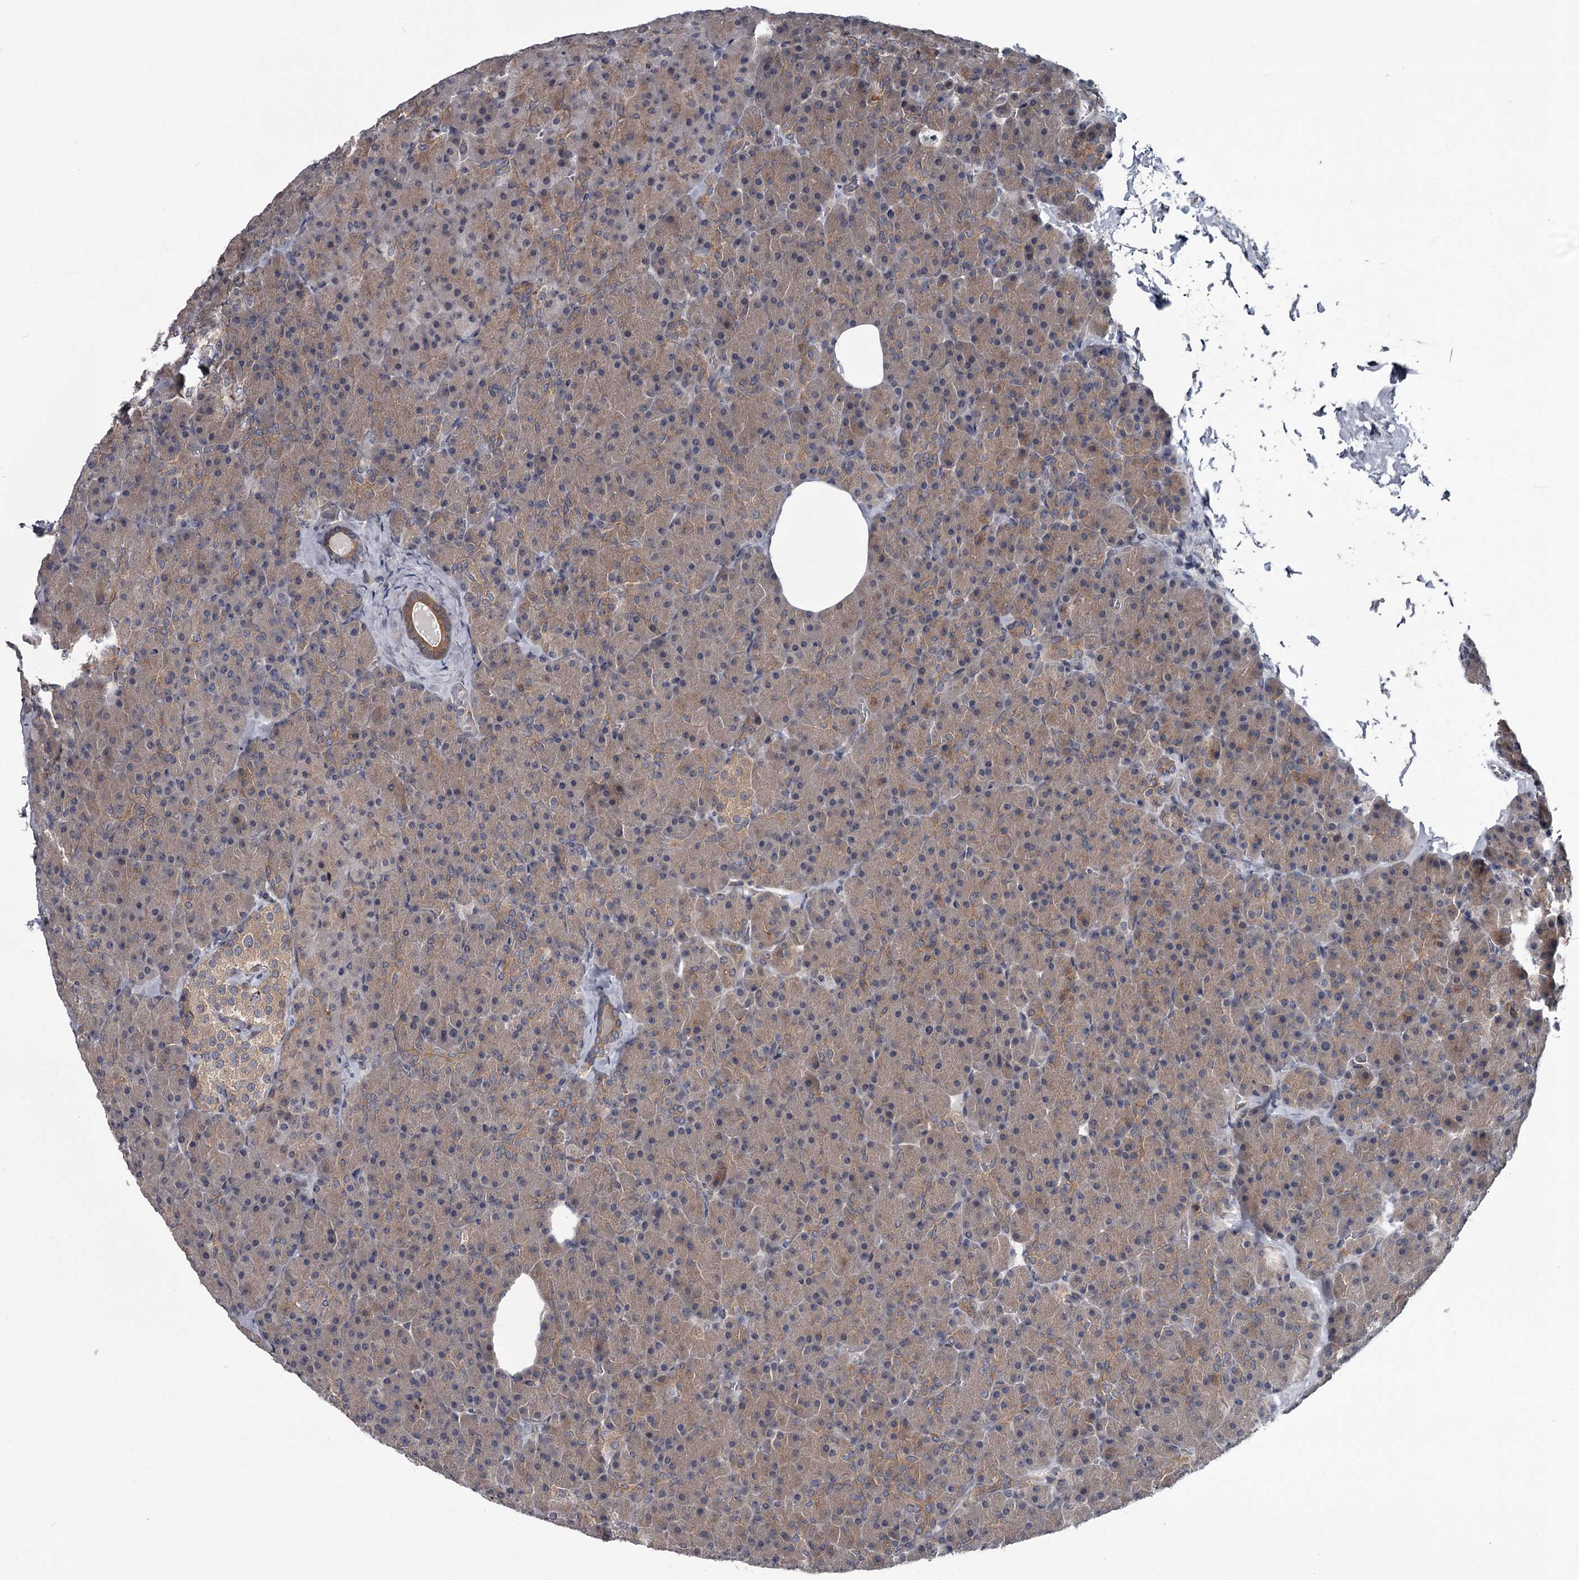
{"staining": {"intensity": "weak", "quantity": ">75%", "location": "cytoplasmic/membranous"}, "tissue": "pancreas", "cell_type": "Exocrine glandular cells", "image_type": "normal", "snomed": [{"axis": "morphology", "description": "Normal tissue, NOS"}, {"axis": "morphology", "description": "Carcinoid, malignant, NOS"}, {"axis": "topography", "description": "Pancreas"}], "caption": "This is an image of immunohistochemistry (IHC) staining of normal pancreas, which shows weak staining in the cytoplasmic/membranous of exocrine glandular cells.", "gene": "DAO", "patient": {"sex": "female", "age": 35}}